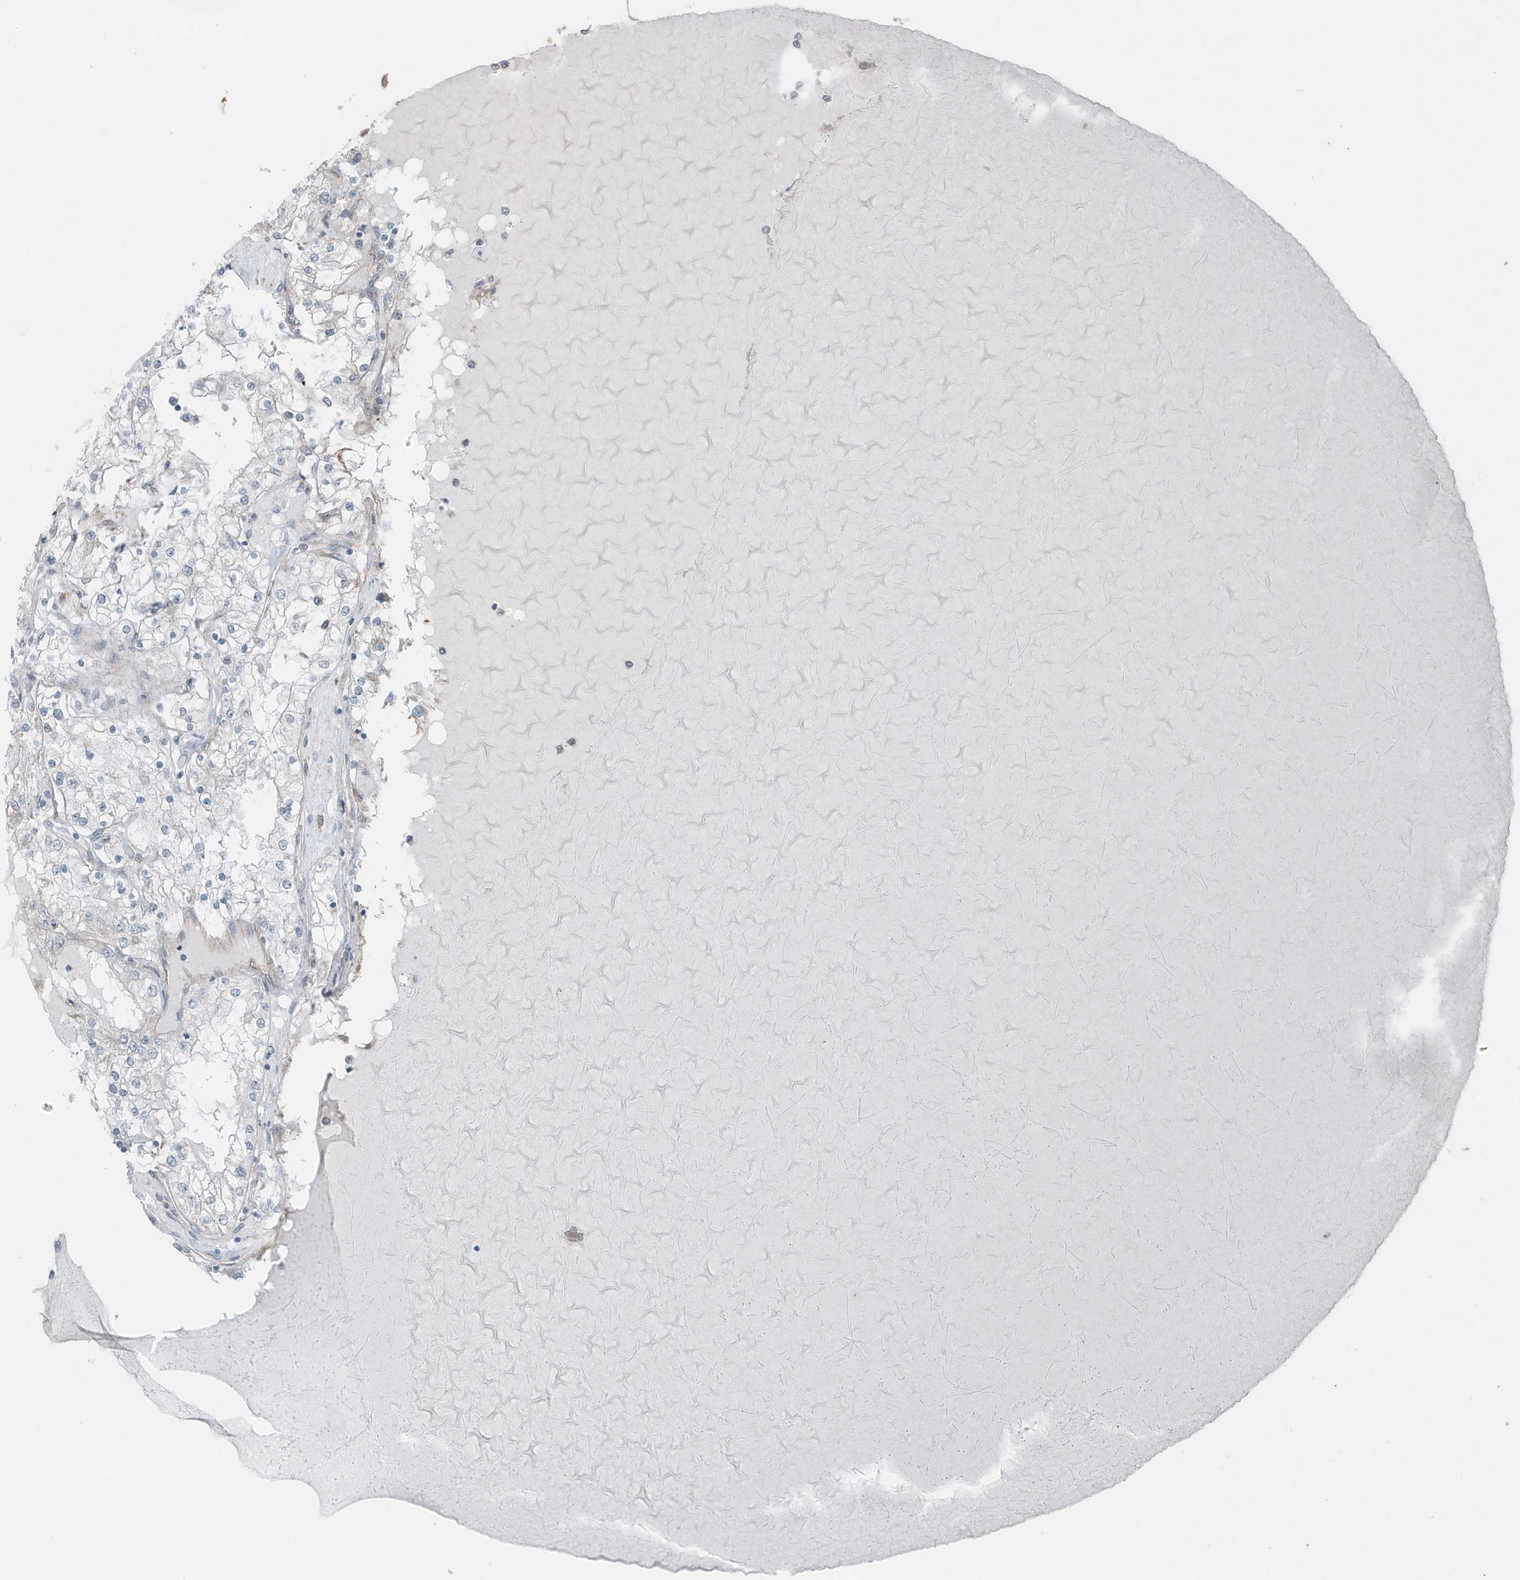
{"staining": {"intensity": "negative", "quantity": "none", "location": "none"}, "tissue": "renal cancer", "cell_type": "Tumor cells", "image_type": "cancer", "snomed": [{"axis": "morphology", "description": "Adenocarcinoma, NOS"}, {"axis": "topography", "description": "Kidney"}], "caption": "This is a histopathology image of immunohistochemistry staining of renal adenocarcinoma, which shows no staining in tumor cells.", "gene": "GCC2", "patient": {"sex": "male", "age": 68}}